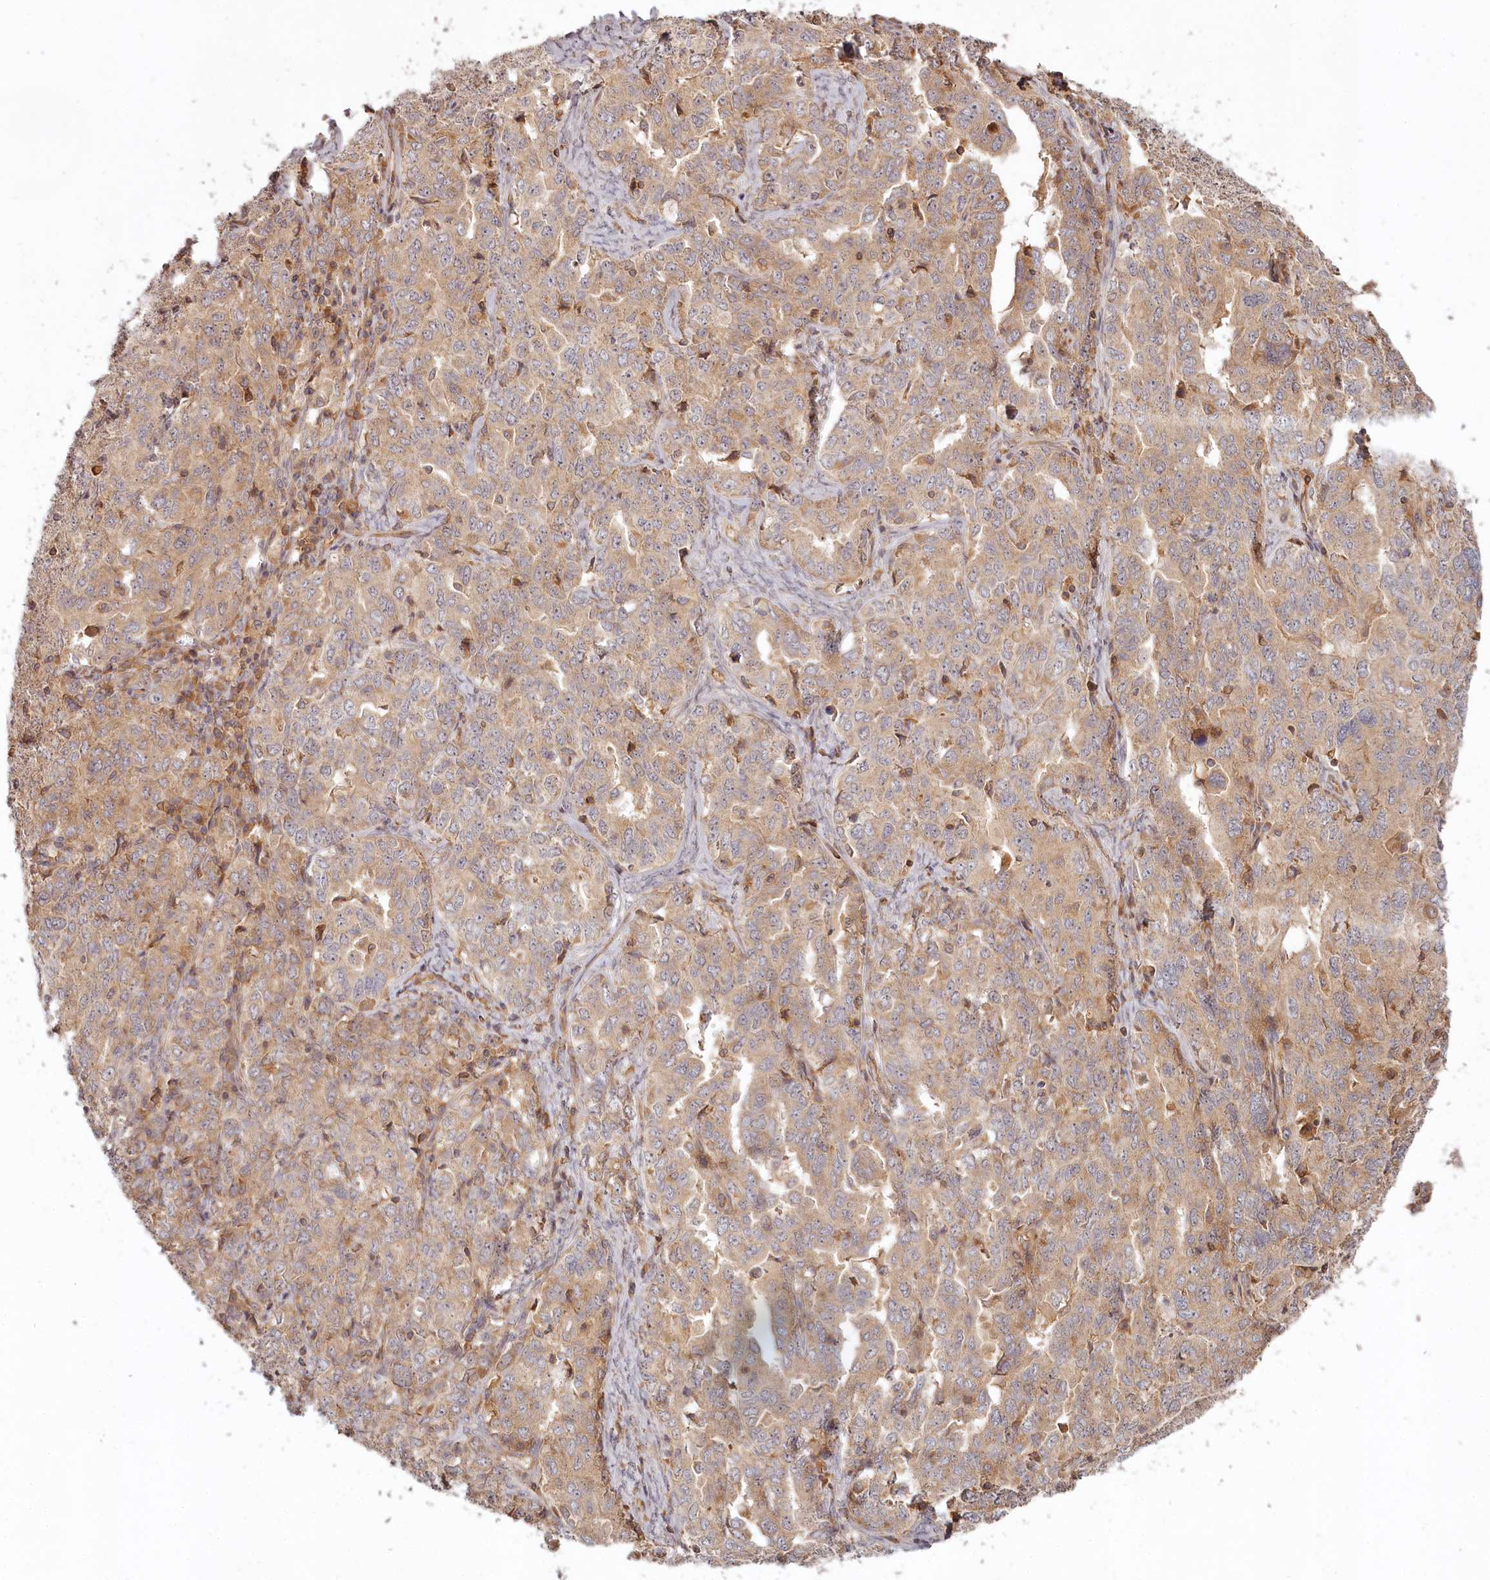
{"staining": {"intensity": "moderate", "quantity": ">75%", "location": "cytoplasmic/membranous"}, "tissue": "ovarian cancer", "cell_type": "Tumor cells", "image_type": "cancer", "snomed": [{"axis": "morphology", "description": "Carcinoma, endometroid"}, {"axis": "topography", "description": "Ovary"}], "caption": "Immunohistochemical staining of human ovarian cancer reveals medium levels of moderate cytoplasmic/membranous staining in approximately >75% of tumor cells.", "gene": "TMIE", "patient": {"sex": "female", "age": 62}}